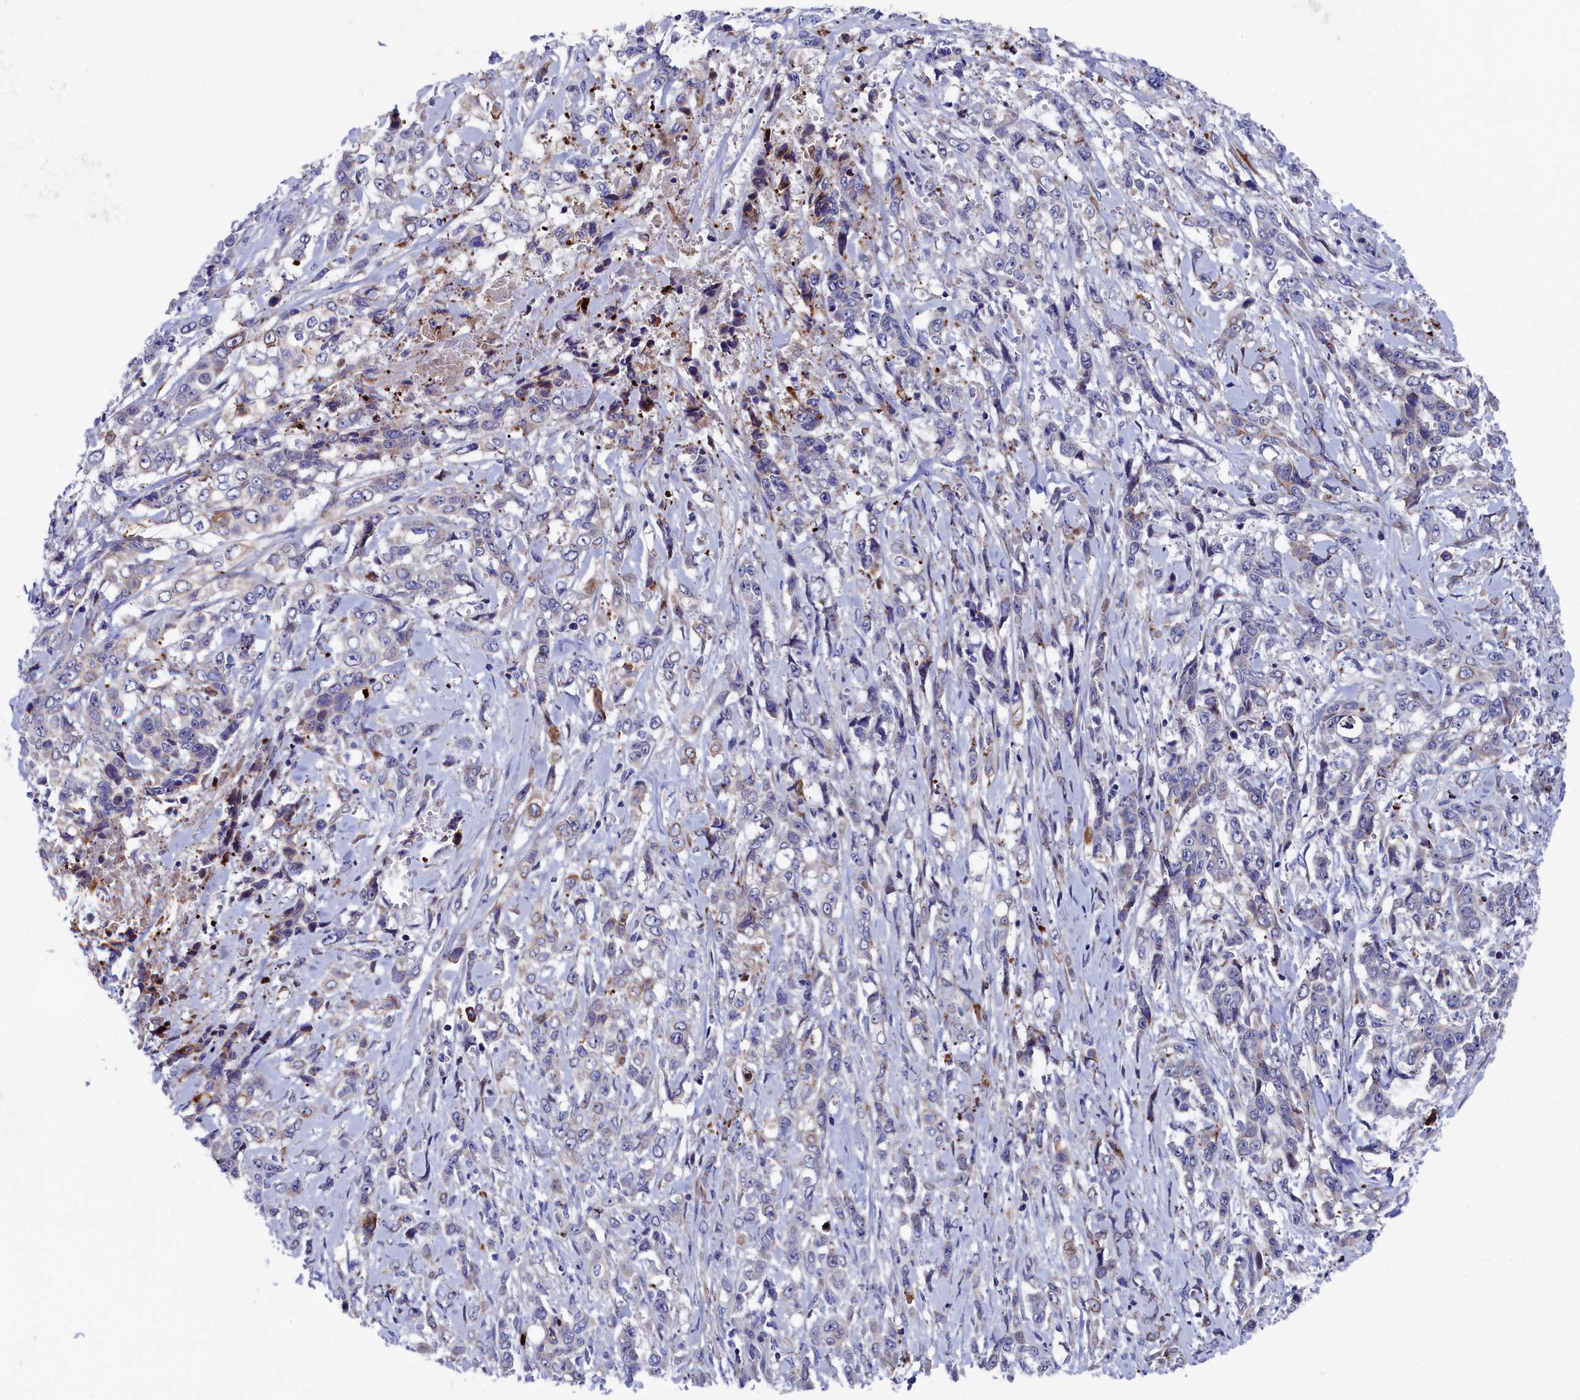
{"staining": {"intensity": "weak", "quantity": "<25%", "location": "cytoplasmic/membranous"}, "tissue": "stomach cancer", "cell_type": "Tumor cells", "image_type": "cancer", "snomed": [{"axis": "morphology", "description": "Adenocarcinoma, NOS"}, {"axis": "topography", "description": "Stomach, upper"}], "caption": "DAB (3,3'-diaminobenzidine) immunohistochemical staining of stomach adenocarcinoma exhibits no significant expression in tumor cells.", "gene": "NUDT7", "patient": {"sex": "male", "age": 62}}